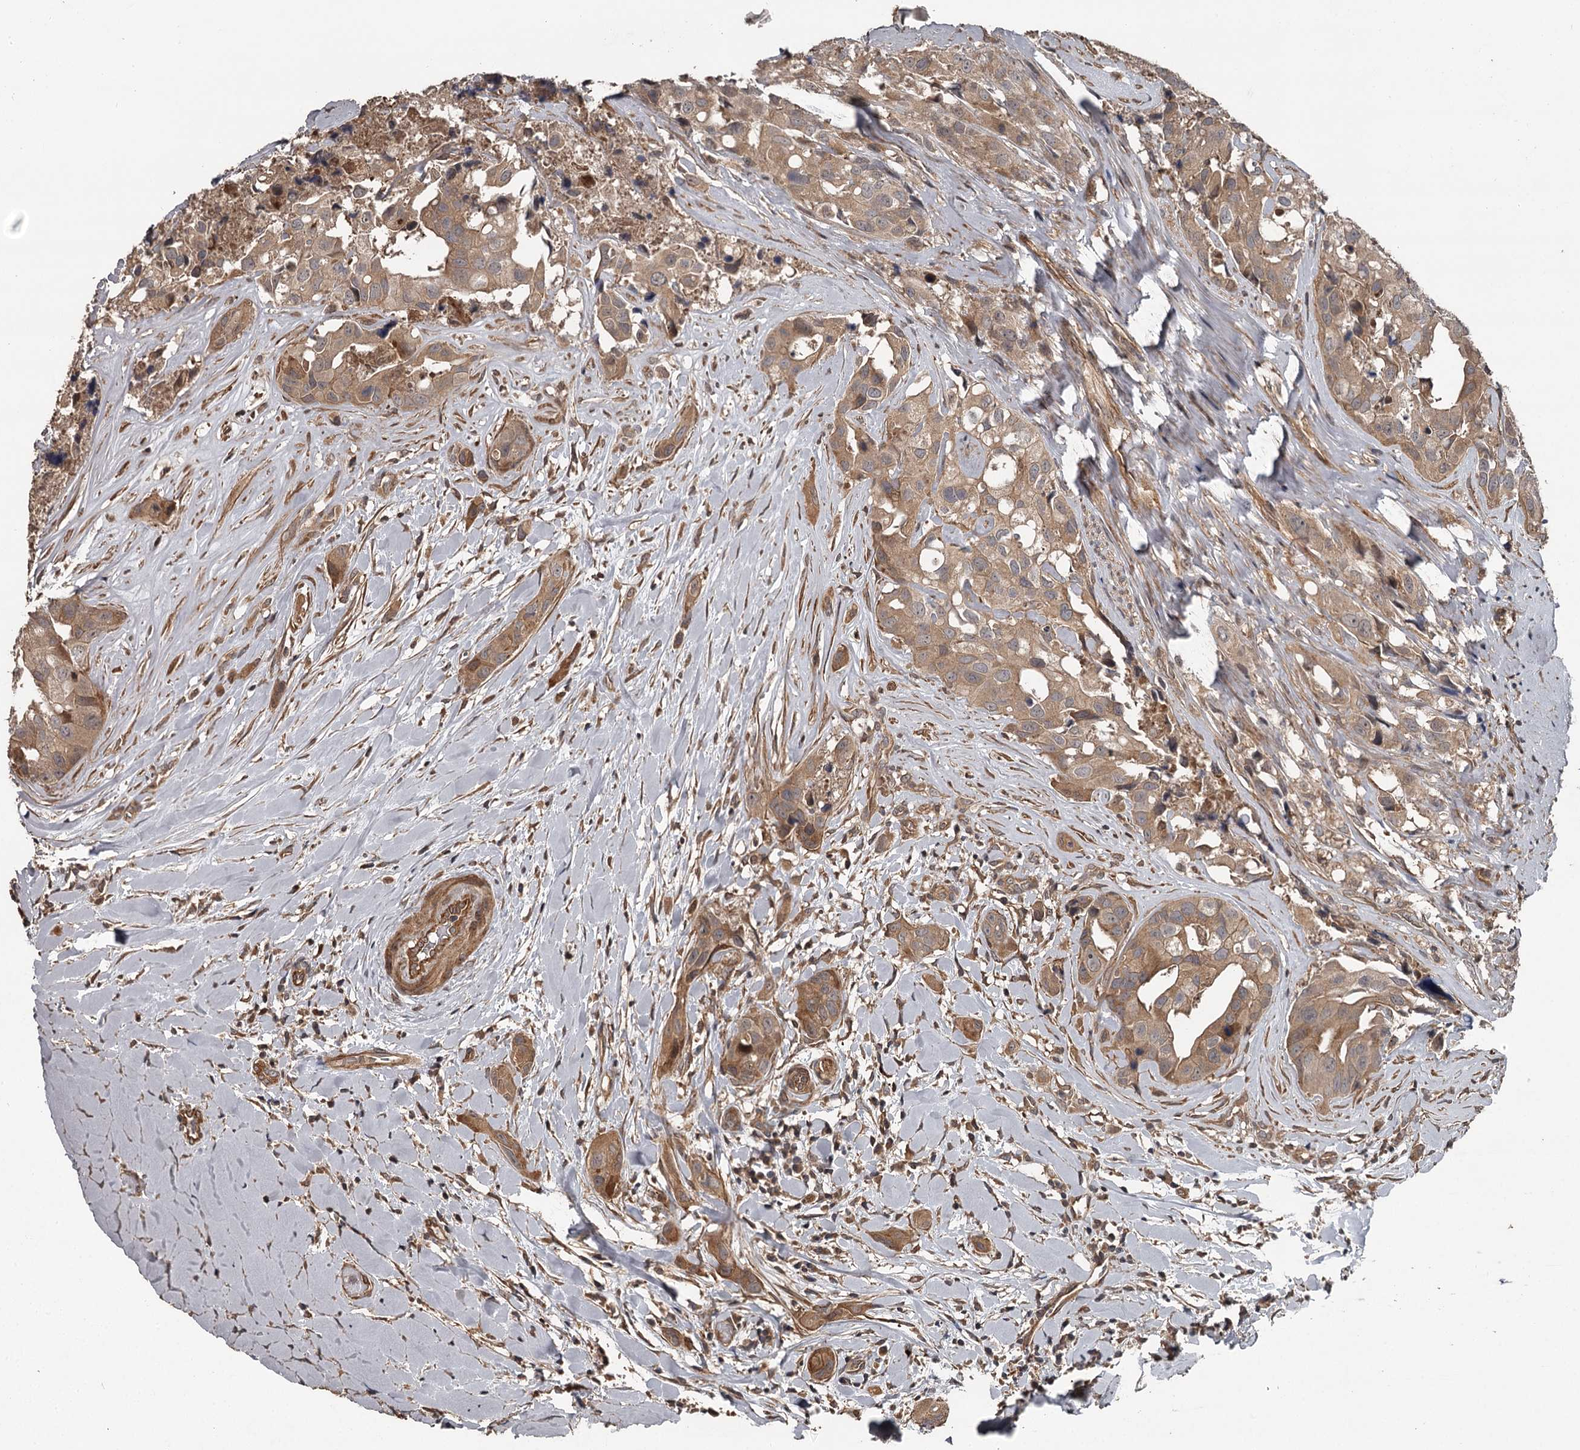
{"staining": {"intensity": "moderate", "quantity": ">75%", "location": "cytoplasmic/membranous"}, "tissue": "head and neck cancer", "cell_type": "Tumor cells", "image_type": "cancer", "snomed": [{"axis": "morphology", "description": "Adenocarcinoma, NOS"}, {"axis": "morphology", "description": "Adenocarcinoma, metastatic, NOS"}, {"axis": "topography", "description": "Head-Neck"}], "caption": "An image of adenocarcinoma (head and neck) stained for a protein displays moderate cytoplasmic/membranous brown staining in tumor cells. The staining was performed using DAB (3,3'-diaminobenzidine), with brown indicating positive protein expression. Nuclei are stained blue with hematoxylin.", "gene": "RAB21", "patient": {"sex": "male", "age": 75}}